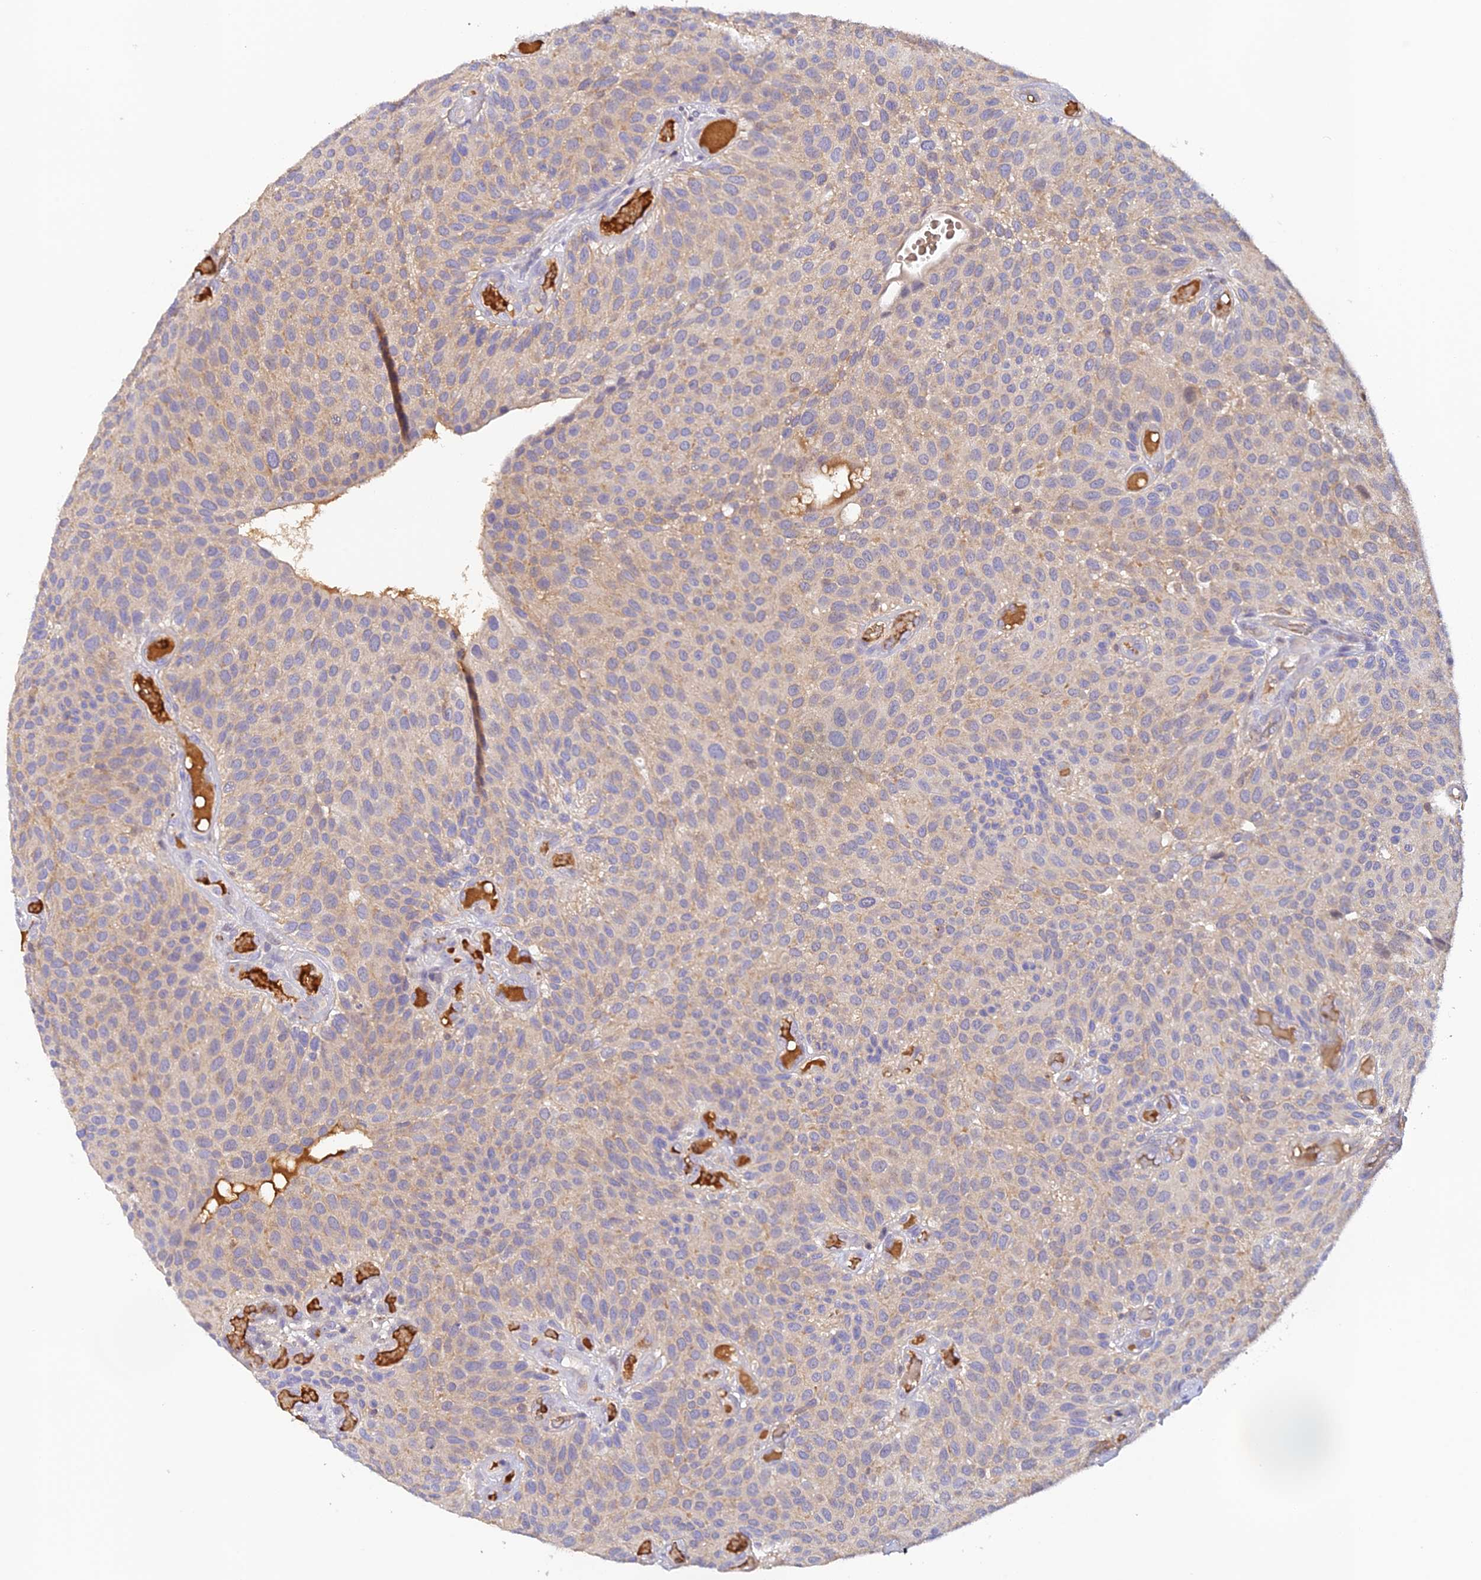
{"staining": {"intensity": "weak", "quantity": "25%-75%", "location": "cytoplasmic/membranous"}, "tissue": "urothelial cancer", "cell_type": "Tumor cells", "image_type": "cancer", "snomed": [{"axis": "morphology", "description": "Urothelial carcinoma, Low grade"}, {"axis": "topography", "description": "Urinary bladder"}], "caption": "Protein staining demonstrates weak cytoplasmic/membranous staining in about 25%-75% of tumor cells in urothelial carcinoma (low-grade).", "gene": "HDHD2", "patient": {"sex": "male", "age": 89}}